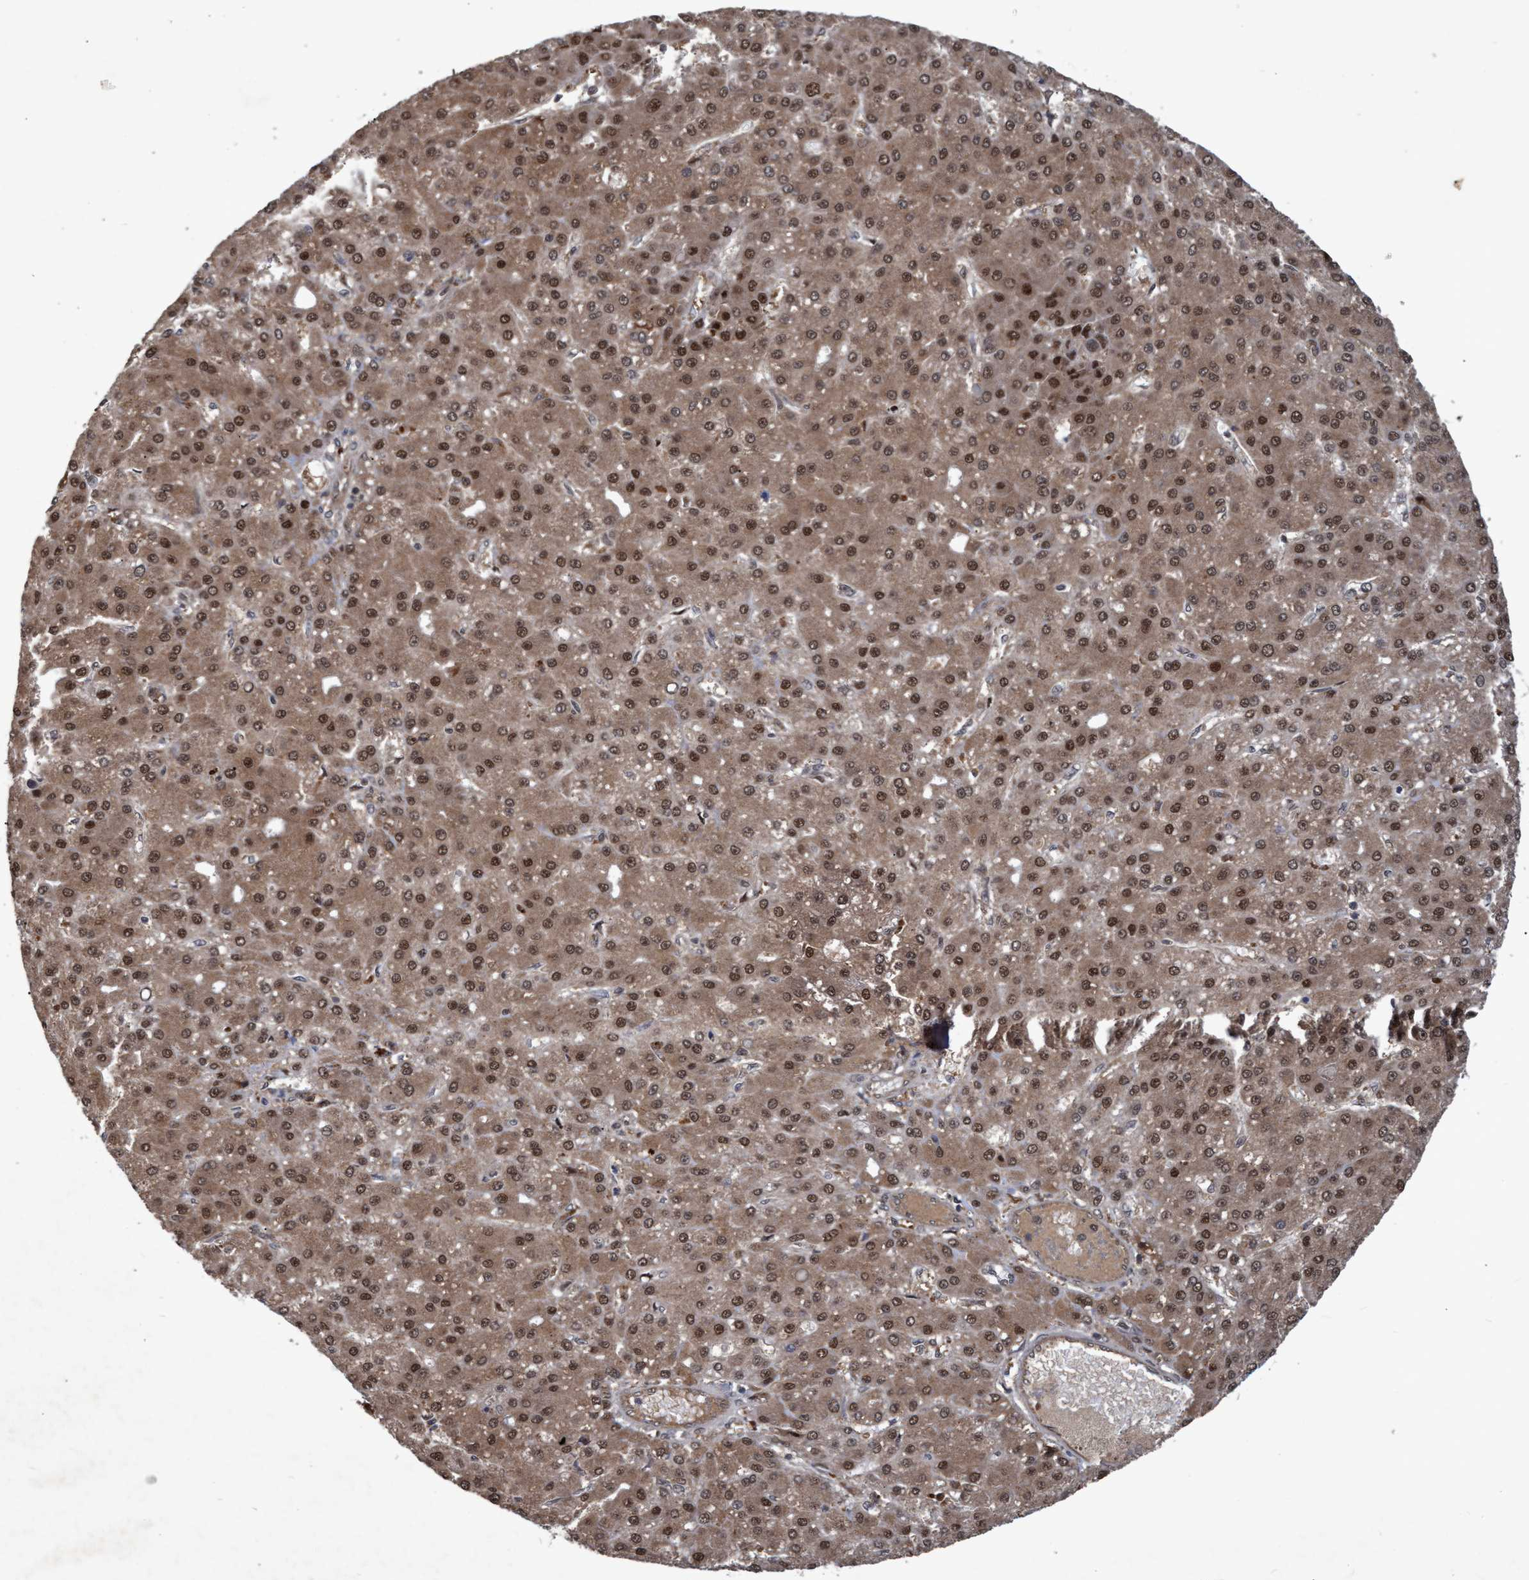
{"staining": {"intensity": "moderate", "quantity": ">75%", "location": "cytoplasmic/membranous,nuclear"}, "tissue": "liver cancer", "cell_type": "Tumor cells", "image_type": "cancer", "snomed": [{"axis": "morphology", "description": "Carcinoma, Hepatocellular, NOS"}, {"axis": "topography", "description": "Liver"}], "caption": "Approximately >75% of tumor cells in human hepatocellular carcinoma (liver) reveal moderate cytoplasmic/membranous and nuclear protein positivity as visualized by brown immunohistochemical staining.", "gene": "PSMB6", "patient": {"sex": "male", "age": 67}}